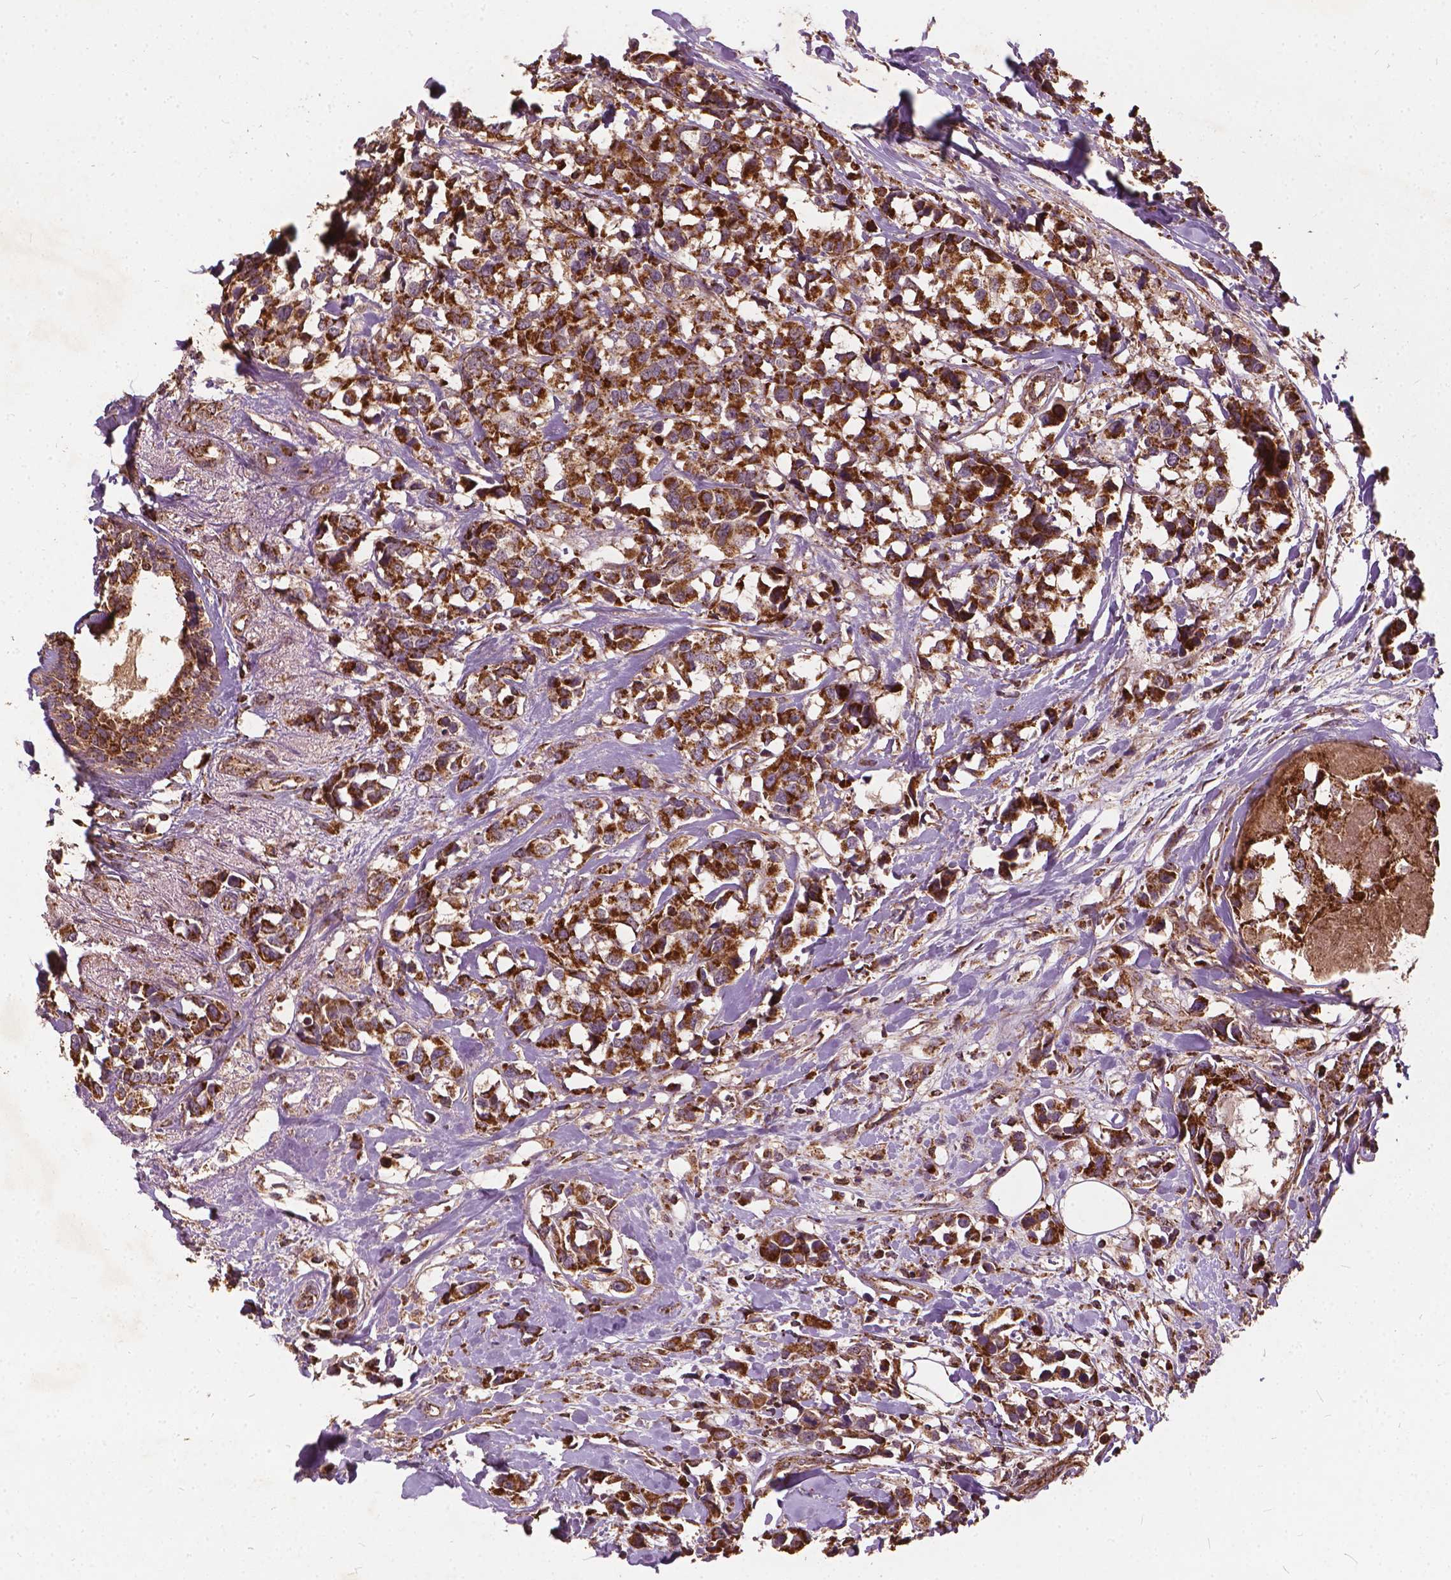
{"staining": {"intensity": "strong", "quantity": ">75%", "location": "cytoplasmic/membranous"}, "tissue": "breast cancer", "cell_type": "Tumor cells", "image_type": "cancer", "snomed": [{"axis": "morphology", "description": "Lobular carcinoma"}, {"axis": "topography", "description": "Breast"}], "caption": "There is high levels of strong cytoplasmic/membranous staining in tumor cells of breast lobular carcinoma, as demonstrated by immunohistochemical staining (brown color).", "gene": "UBXN2A", "patient": {"sex": "female", "age": 59}}